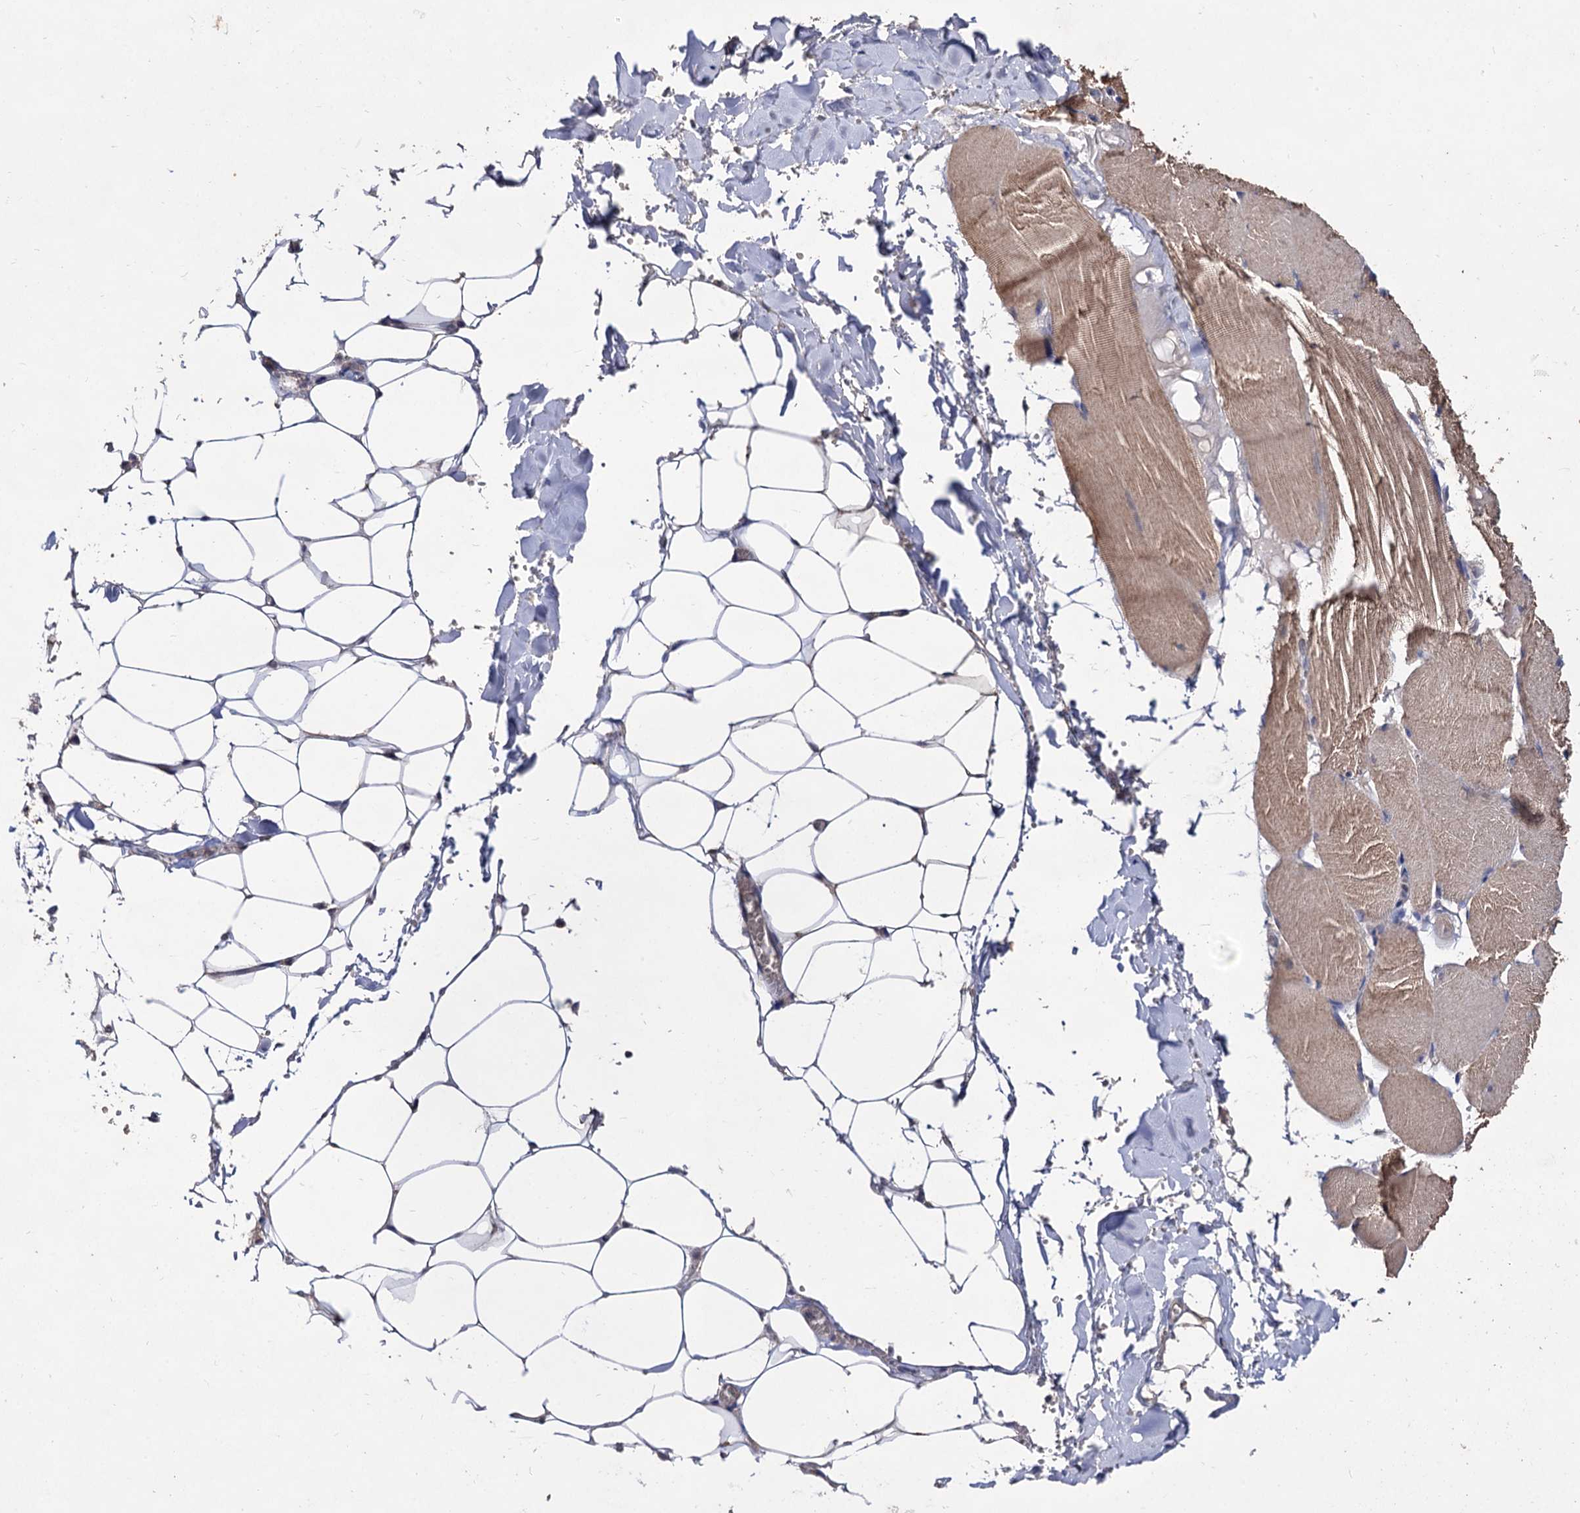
{"staining": {"intensity": "moderate", "quantity": ">75%", "location": "nuclear"}, "tissue": "adipose tissue", "cell_type": "Adipocytes", "image_type": "normal", "snomed": [{"axis": "morphology", "description": "Normal tissue, NOS"}, {"axis": "topography", "description": "Skeletal muscle"}, {"axis": "topography", "description": "Peripheral nerve tissue"}], "caption": "Immunohistochemical staining of benign adipose tissue shows moderate nuclear protein staining in about >75% of adipocytes.", "gene": "ACTR6", "patient": {"sex": "female", "age": 55}}